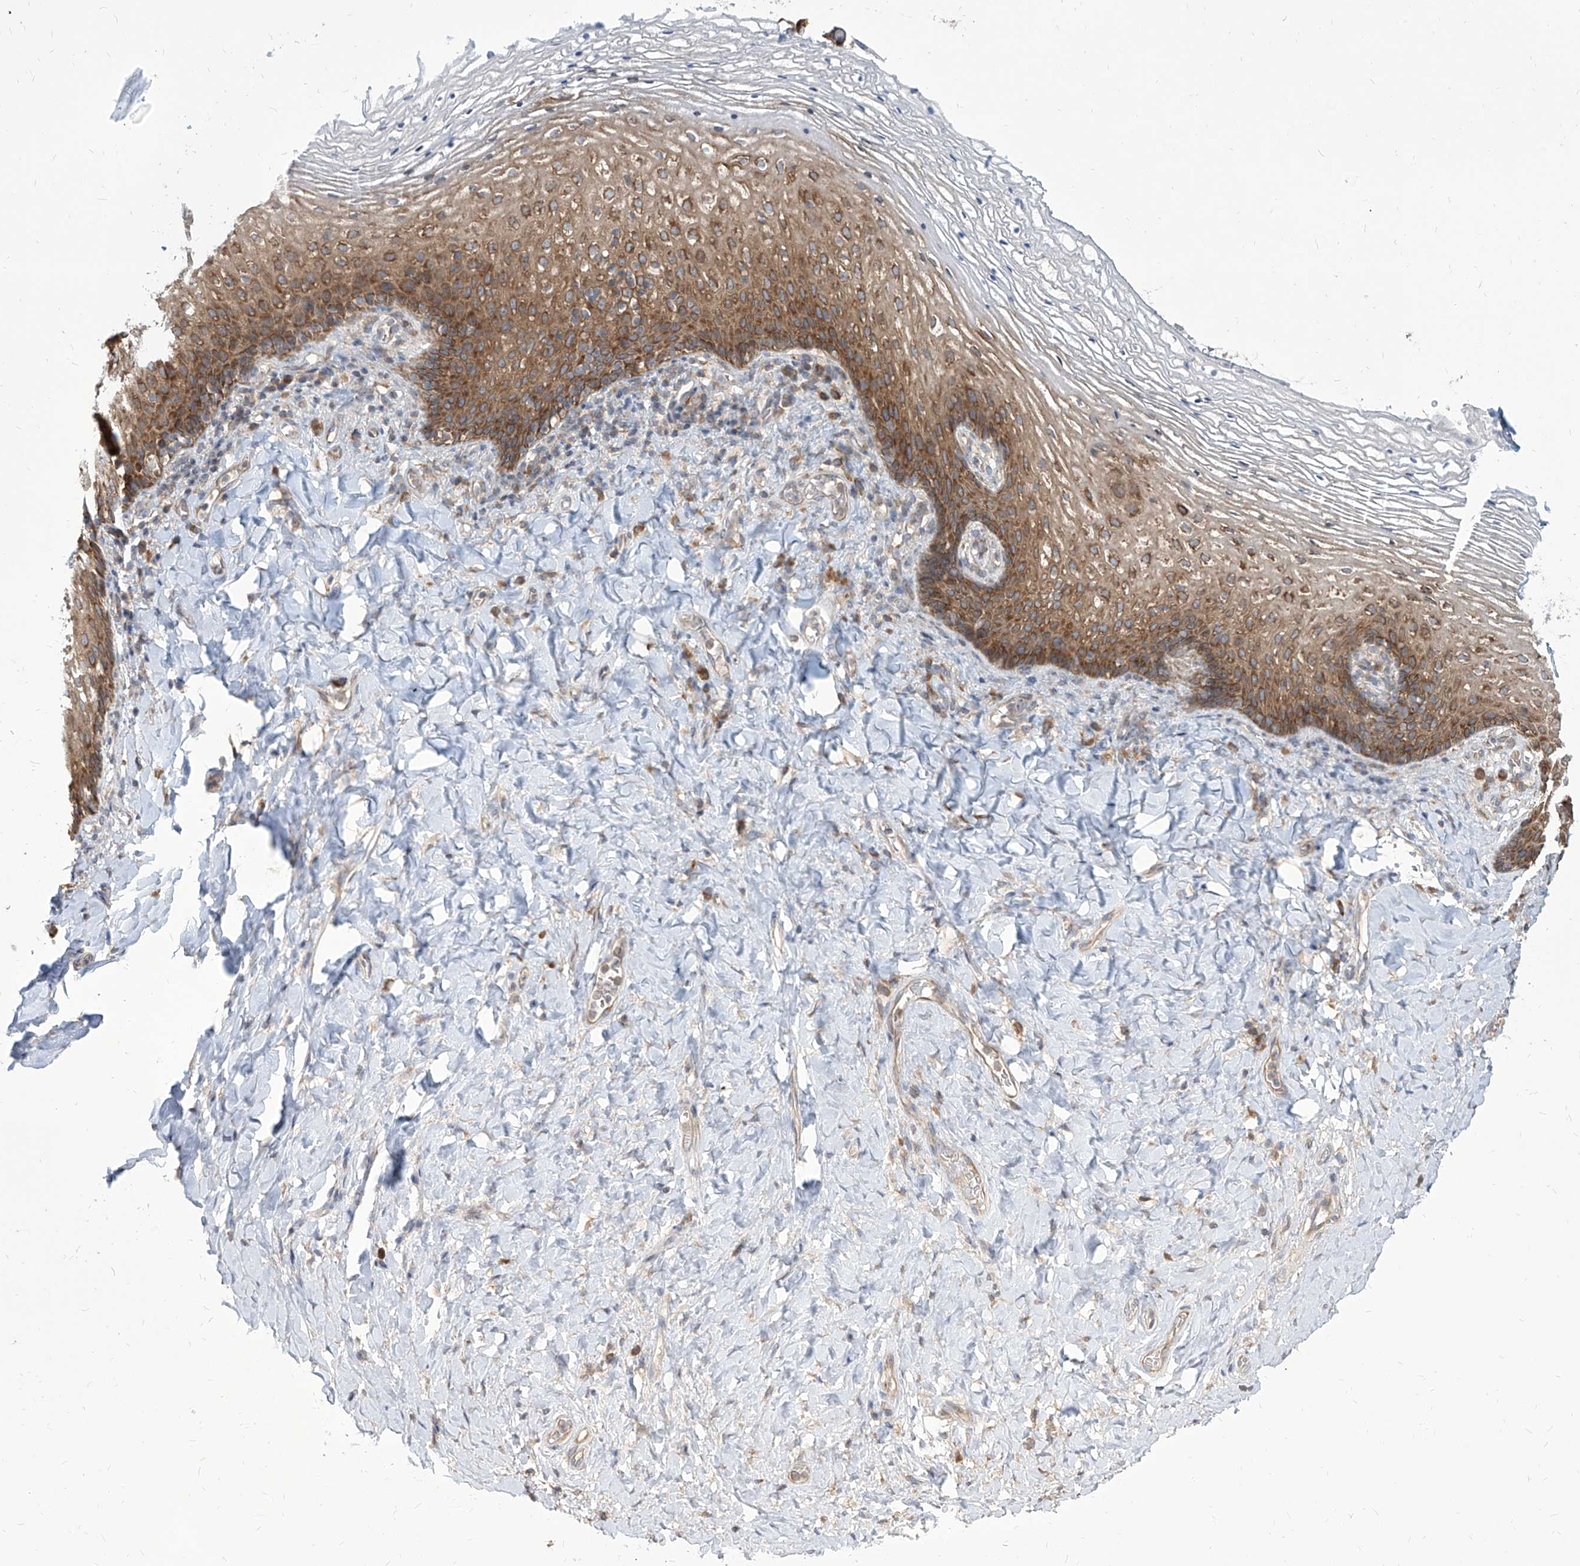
{"staining": {"intensity": "moderate", "quantity": ">75%", "location": "cytoplasmic/membranous"}, "tissue": "vagina", "cell_type": "Squamous epithelial cells", "image_type": "normal", "snomed": [{"axis": "morphology", "description": "Normal tissue, NOS"}, {"axis": "topography", "description": "Vagina"}], "caption": "This is a histology image of immunohistochemistry (IHC) staining of unremarkable vagina, which shows moderate staining in the cytoplasmic/membranous of squamous epithelial cells.", "gene": "FAM83B", "patient": {"sex": "female", "age": 60}}